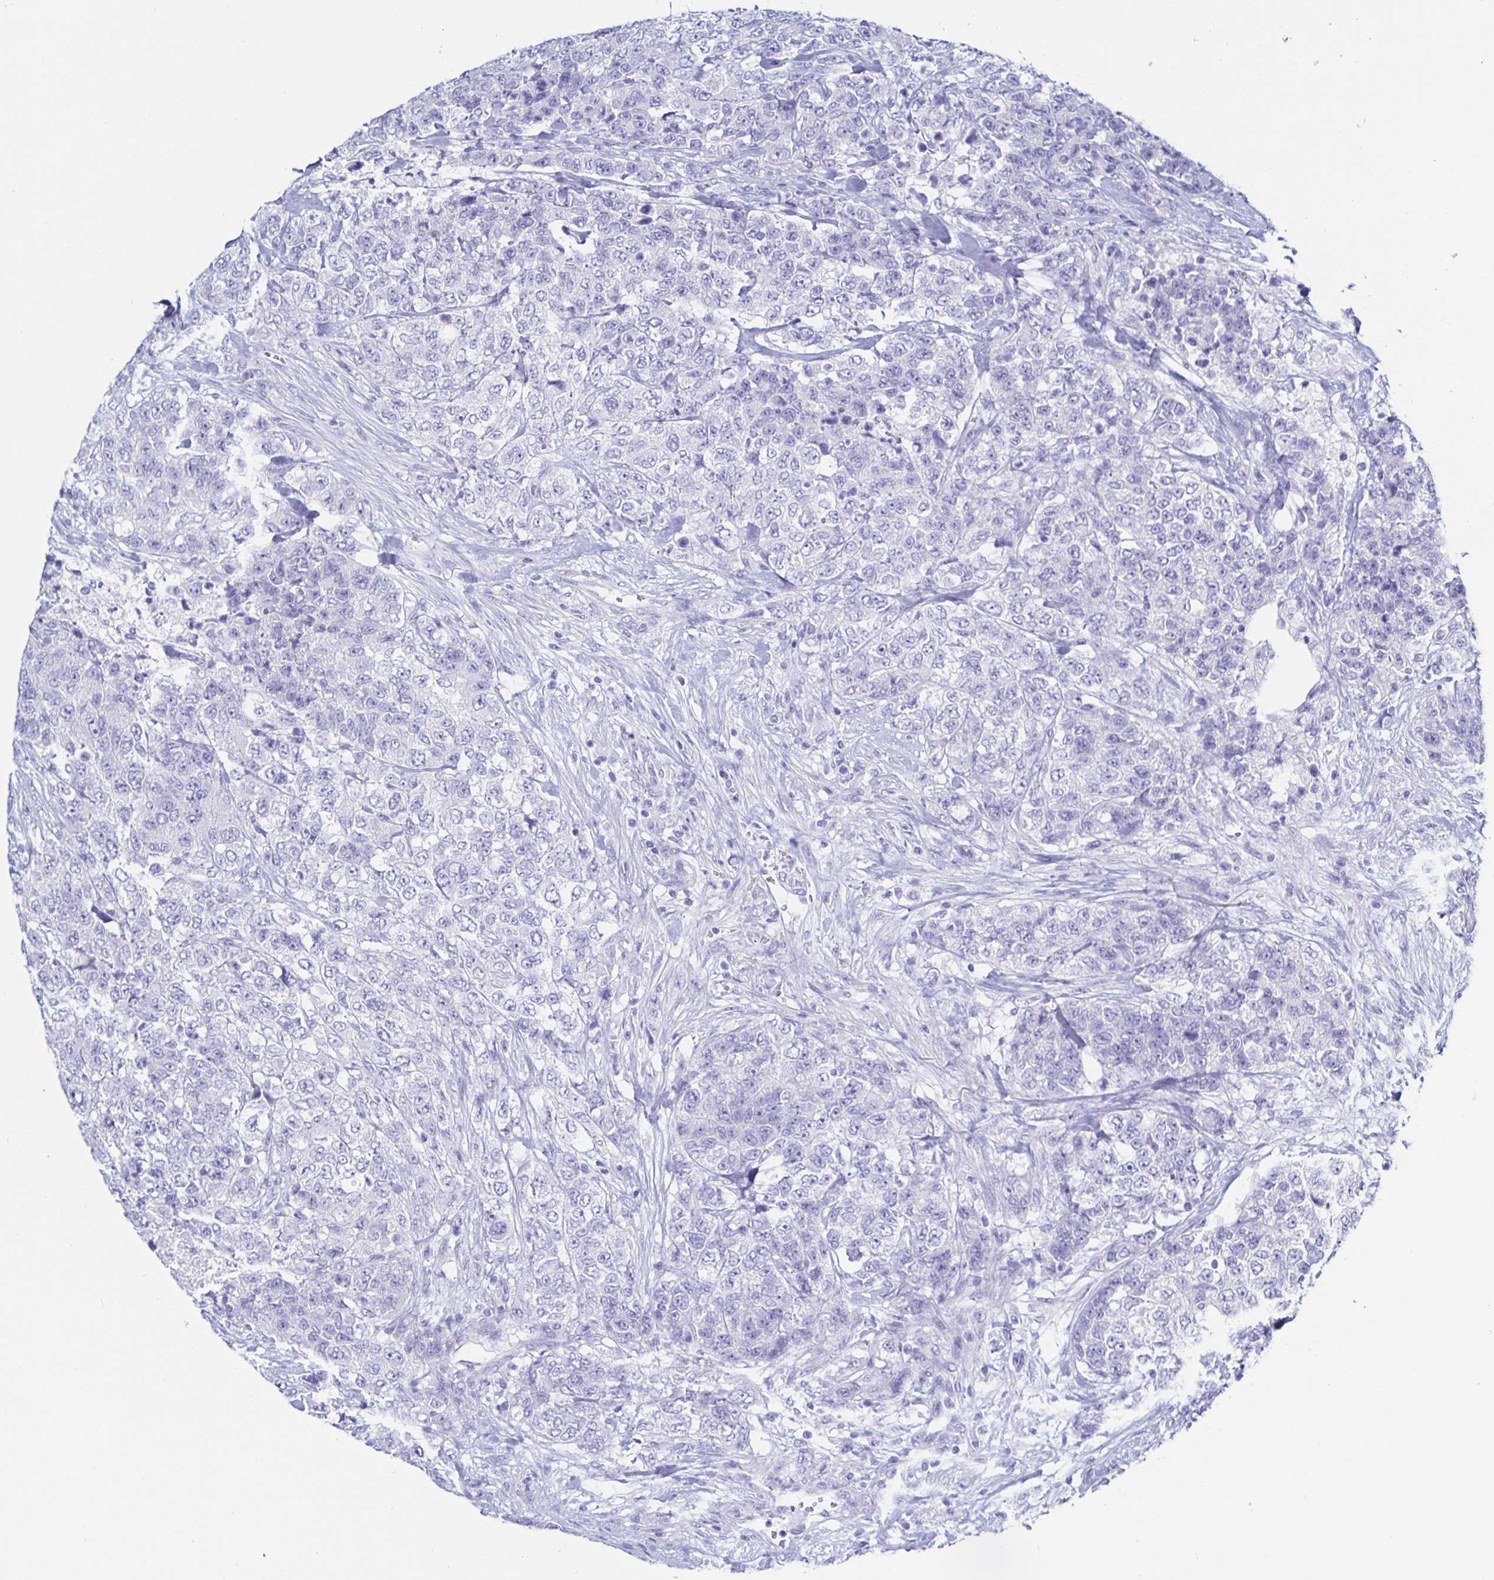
{"staining": {"intensity": "negative", "quantity": "none", "location": "none"}, "tissue": "urothelial cancer", "cell_type": "Tumor cells", "image_type": "cancer", "snomed": [{"axis": "morphology", "description": "Urothelial carcinoma, High grade"}, {"axis": "topography", "description": "Urinary bladder"}], "caption": "IHC of human urothelial cancer reveals no staining in tumor cells. (DAB immunohistochemistry (IHC), high magnification).", "gene": "KCNH6", "patient": {"sex": "female", "age": 78}}